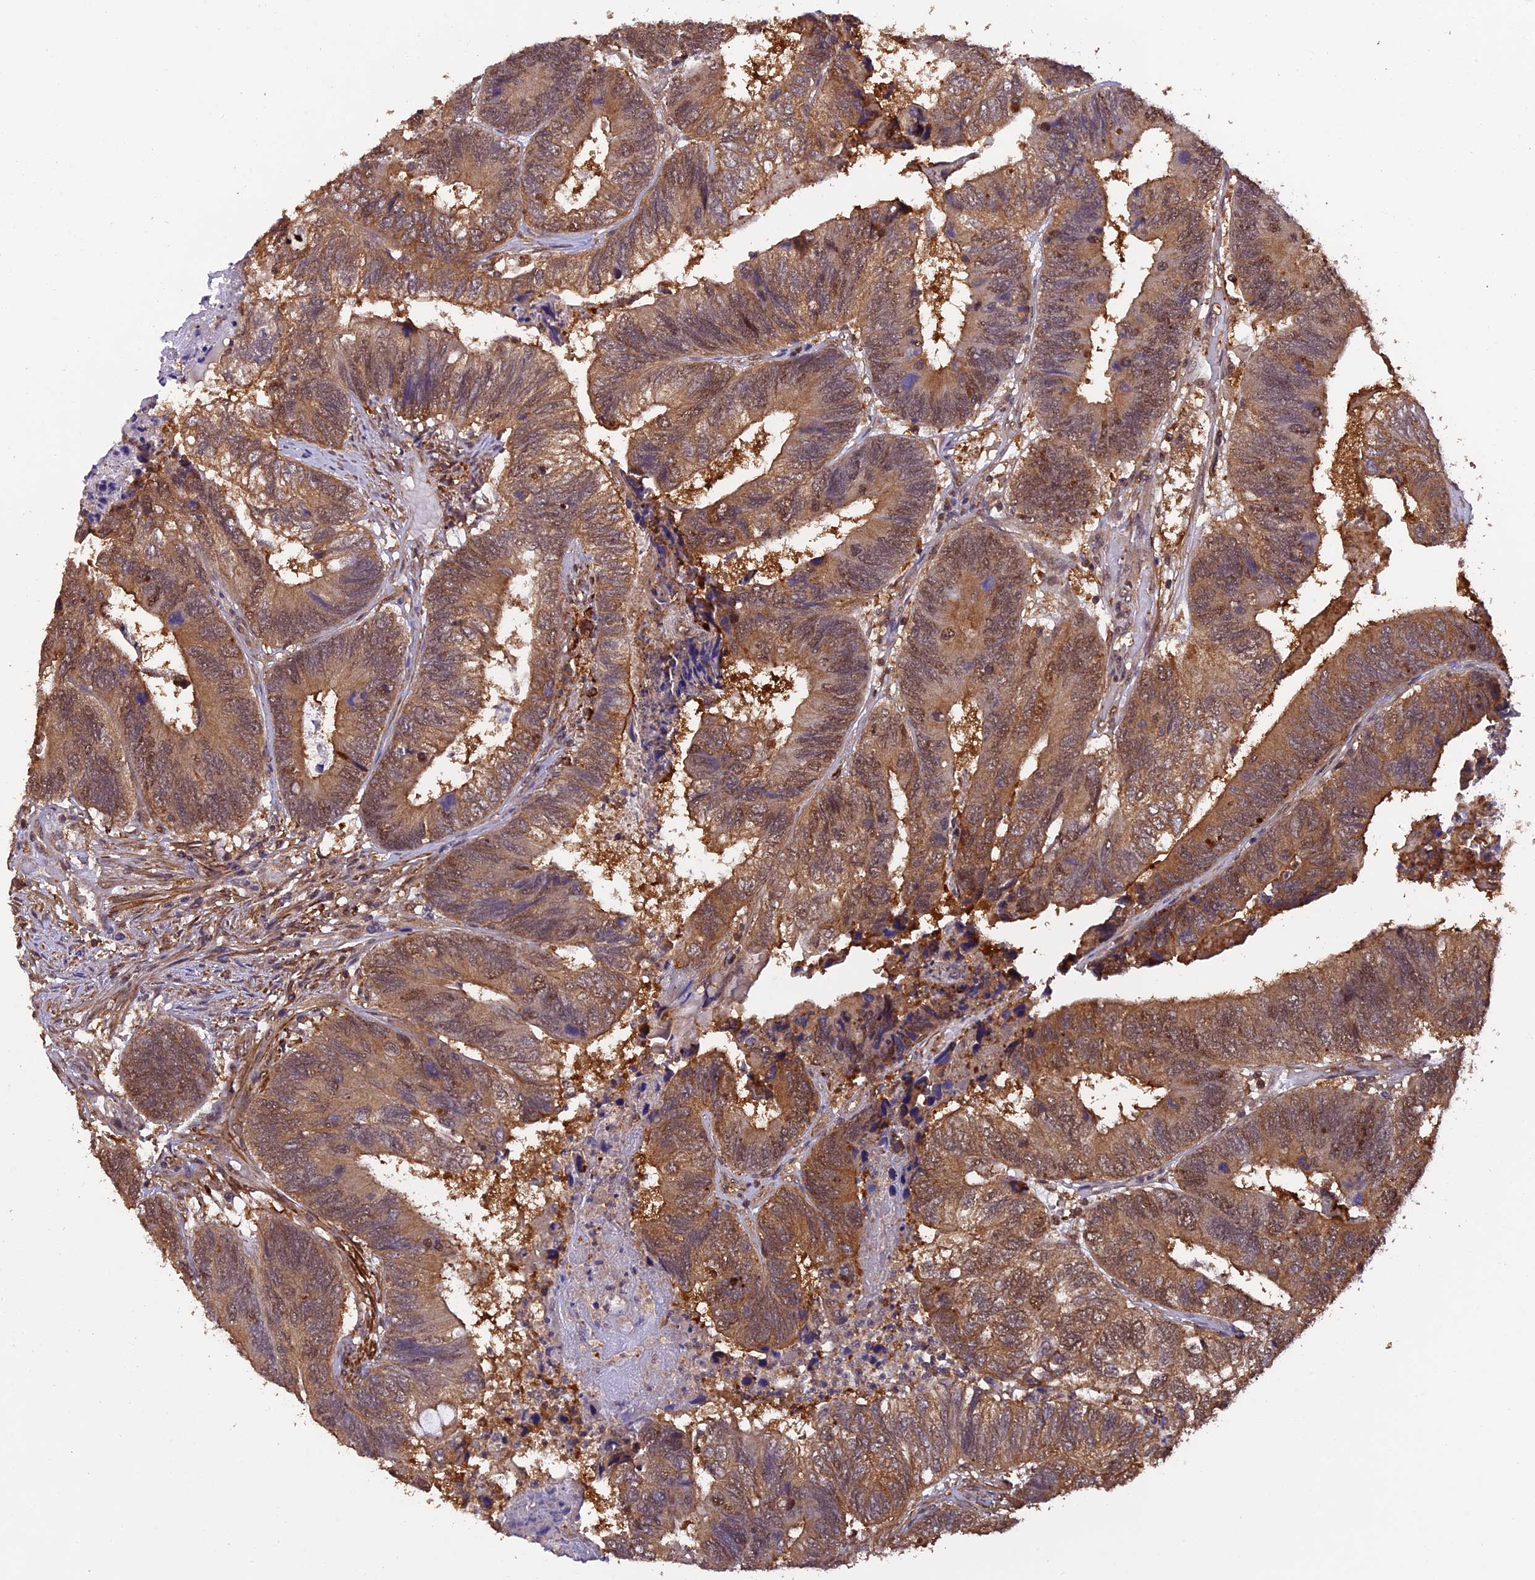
{"staining": {"intensity": "moderate", "quantity": ">75%", "location": "cytoplasmic/membranous,nuclear"}, "tissue": "colorectal cancer", "cell_type": "Tumor cells", "image_type": "cancer", "snomed": [{"axis": "morphology", "description": "Adenocarcinoma, NOS"}, {"axis": "topography", "description": "Colon"}], "caption": "A brown stain labels moderate cytoplasmic/membranous and nuclear positivity of a protein in colorectal cancer (adenocarcinoma) tumor cells. (DAB (3,3'-diaminobenzidine) IHC, brown staining for protein, blue staining for nuclei).", "gene": "PSMB3", "patient": {"sex": "female", "age": 67}}